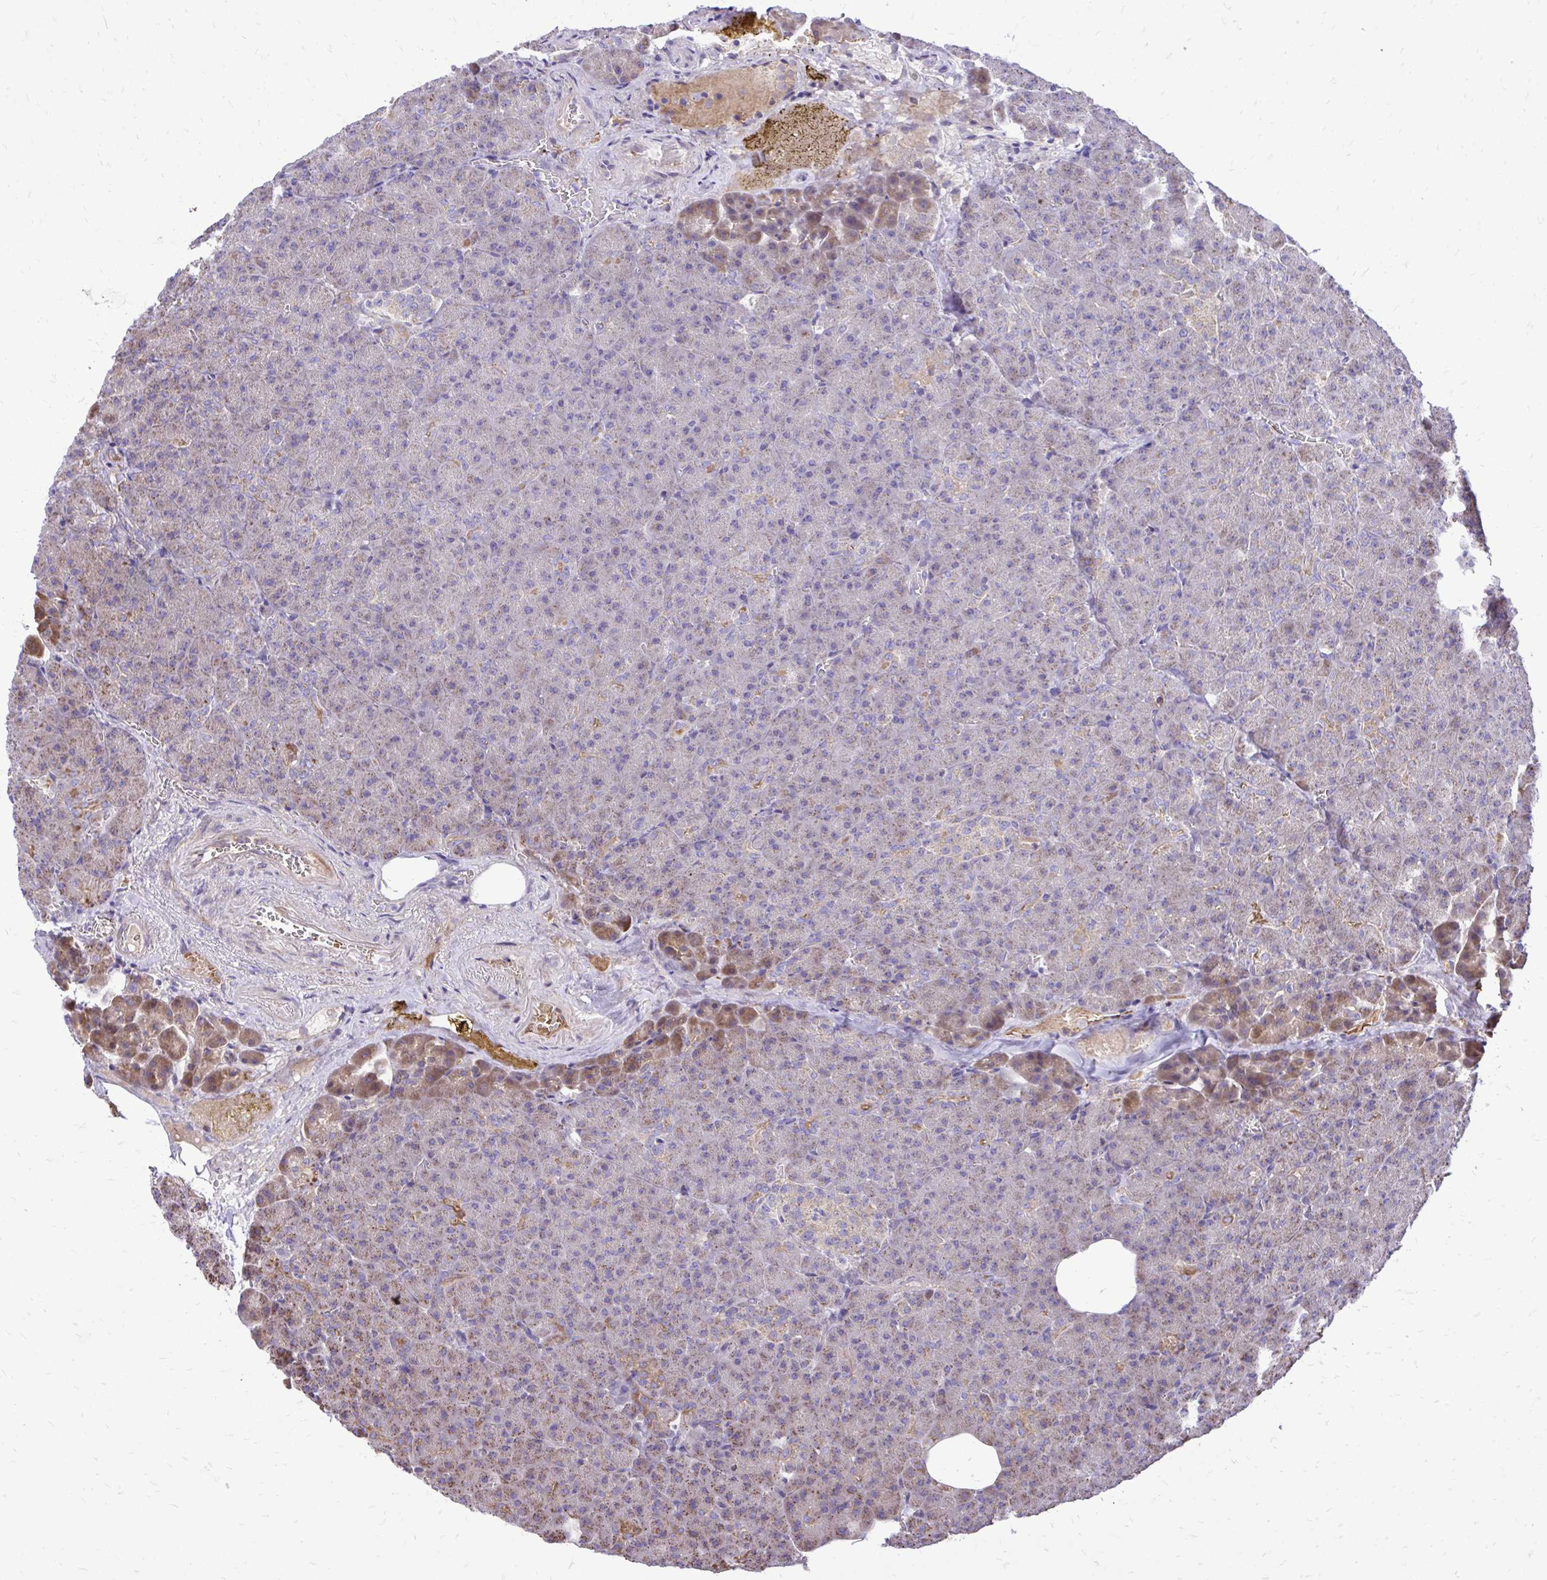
{"staining": {"intensity": "weak", "quantity": "<25%", "location": "cytoplasmic/membranous"}, "tissue": "pancreas", "cell_type": "Exocrine glandular cells", "image_type": "normal", "snomed": [{"axis": "morphology", "description": "Normal tissue, NOS"}, {"axis": "topography", "description": "Pancreas"}], "caption": "Pancreas stained for a protein using immunohistochemistry (IHC) shows no staining exocrine glandular cells.", "gene": "ATP13A2", "patient": {"sex": "female", "age": 74}}